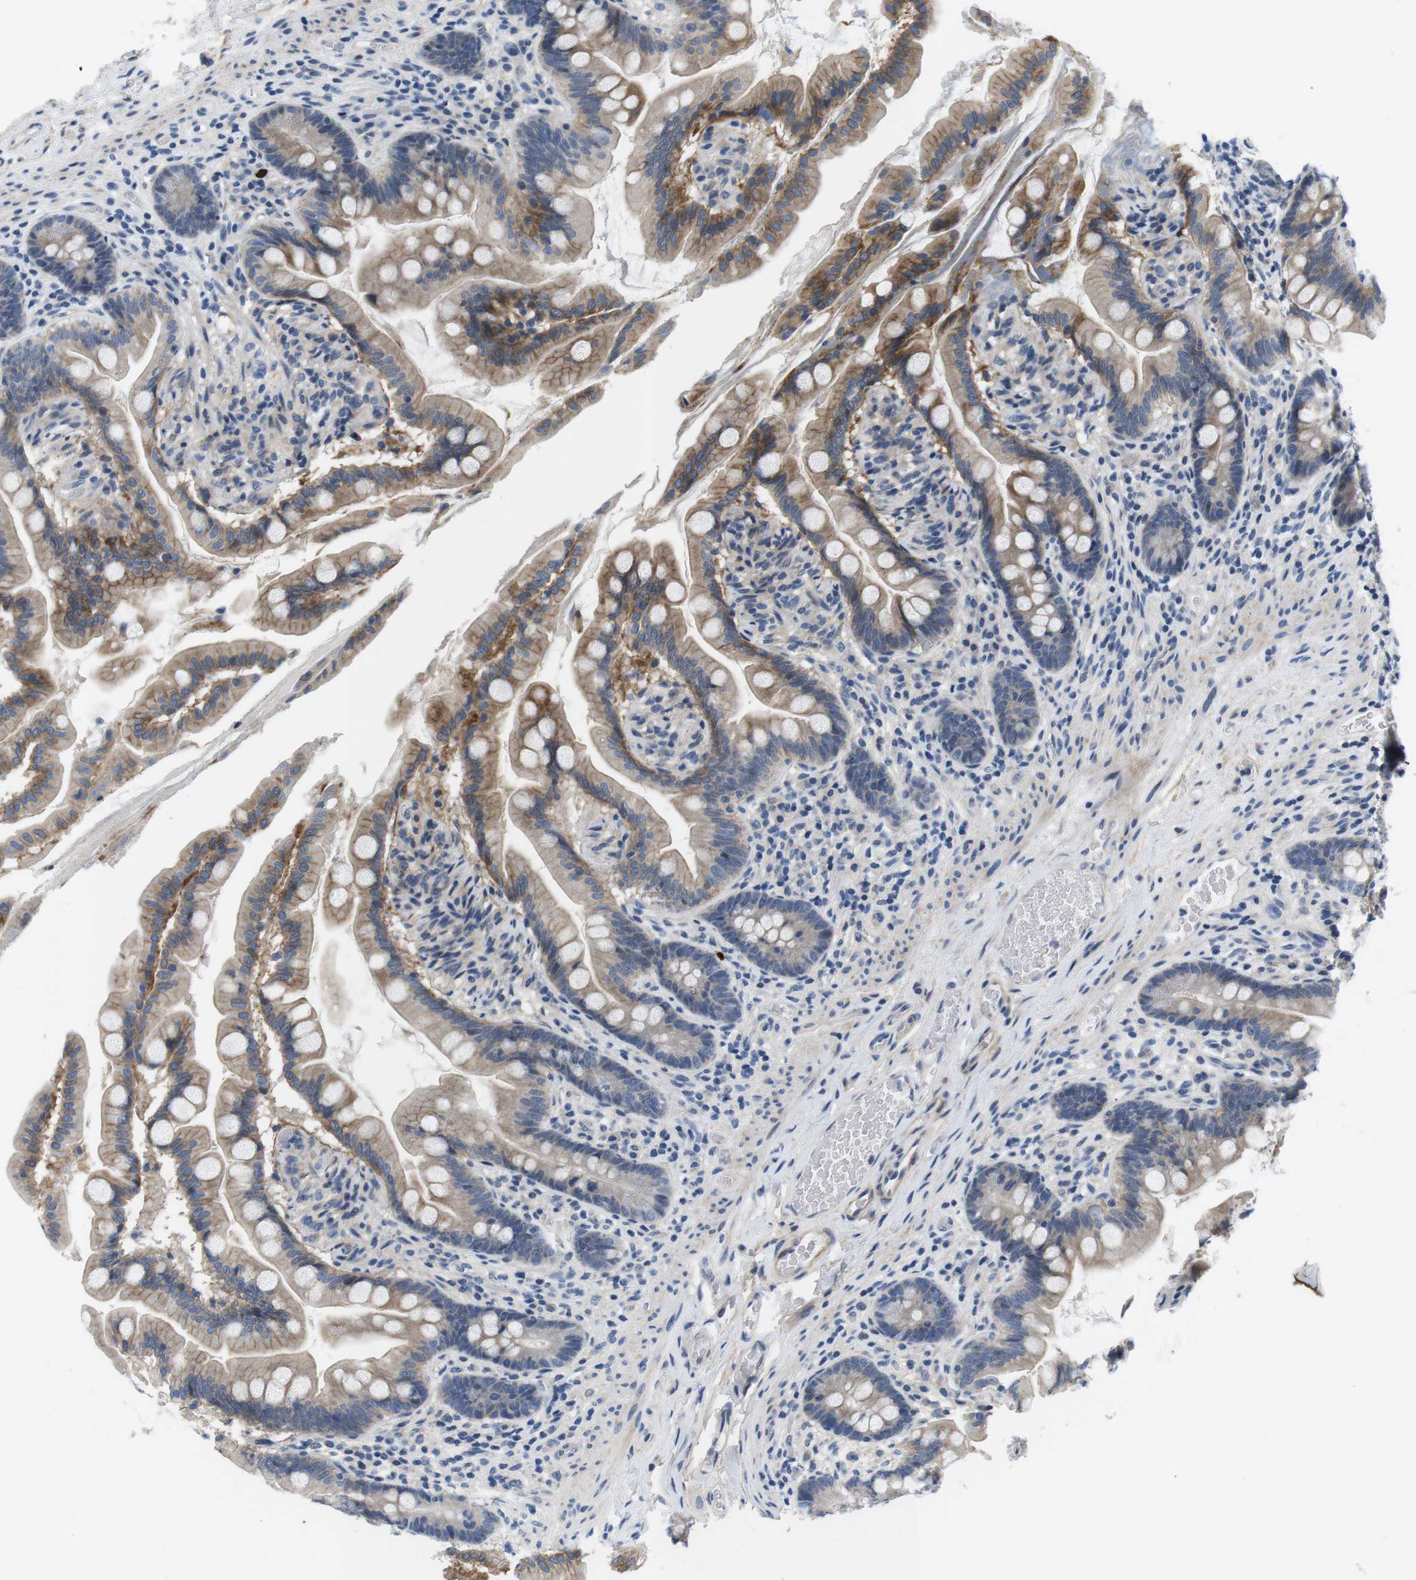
{"staining": {"intensity": "moderate", "quantity": ">75%", "location": "cytoplasmic/membranous"}, "tissue": "small intestine", "cell_type": "Glandular cells", "image_type": "normal", "snomed": [{"axis": "morphology", "description": "Normal tissue, NOS"}, {"axis": "topography", "description": "Small intestine"}], "caption": "An image of small intestine stained for a protein shows moderate cytoplasmic/membranous brown staining in glandular cells.", "gene": "SLC30A1", "patient": {"sex": "female", "age": 56}}